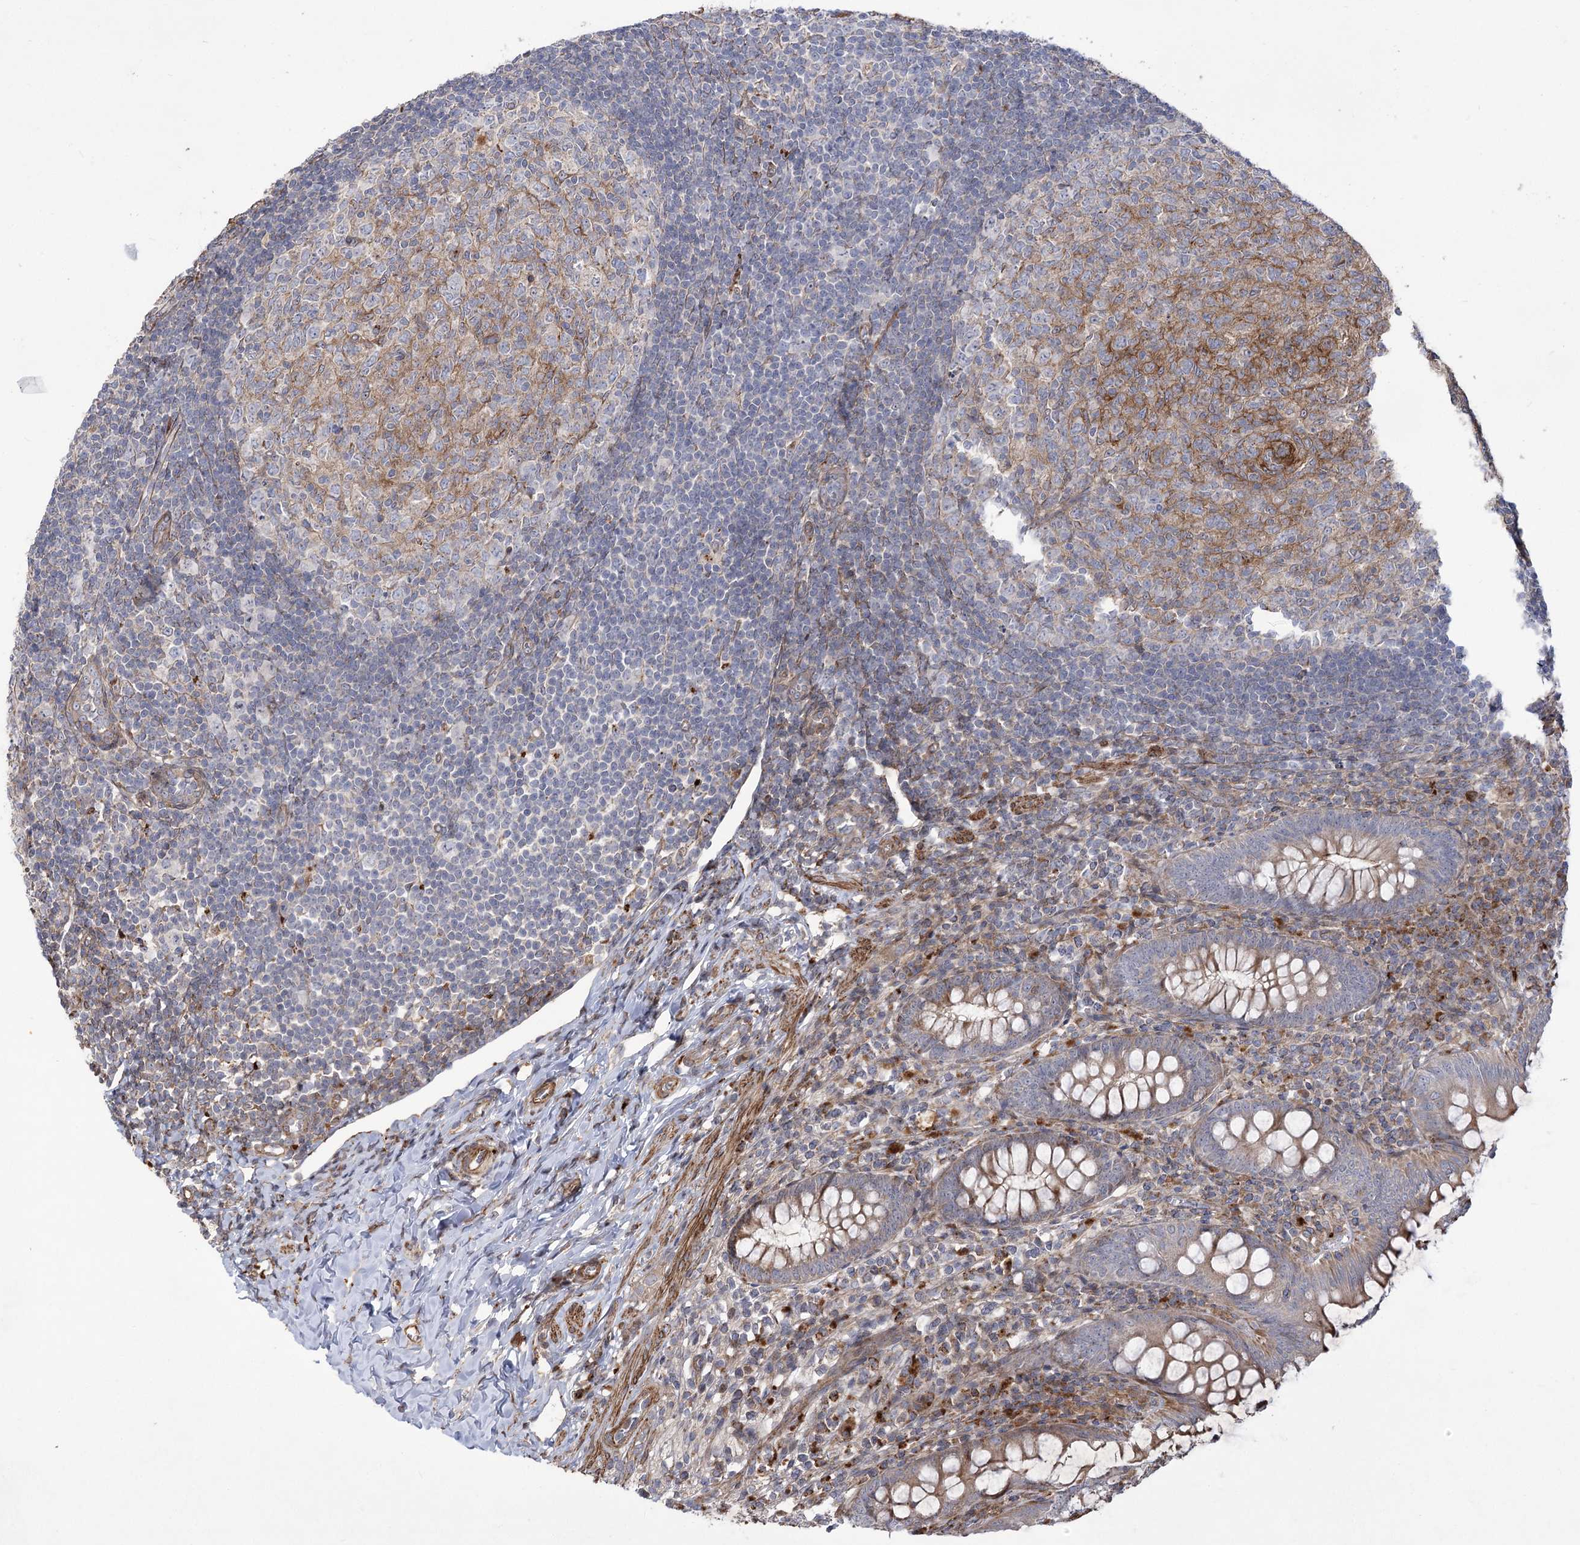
{"staining": {"intensity": "moderate", "quantity": "25%-75%", "location": "cytoplasmic/membranous"}, "tissue": "appendix", "cell_type": "Glandular cells", "image_type": "normal", "snomed": [{"axis": "morphology", "description": "Normal tissue, NOS"}, {"axis": "topography", "description": "Appendix"}], "caption": "Immunohistochemistry (IHC) of unremarkable human appendix exhibits medium levels of moderate cytoplasmic/membranous expression in about 25%-75% of glandular cells. (brown staining indicates protein expression, while blue staining denotes nuclei).", "gene": "RNF24", "patient": {"sex": "male", "age": 14}}